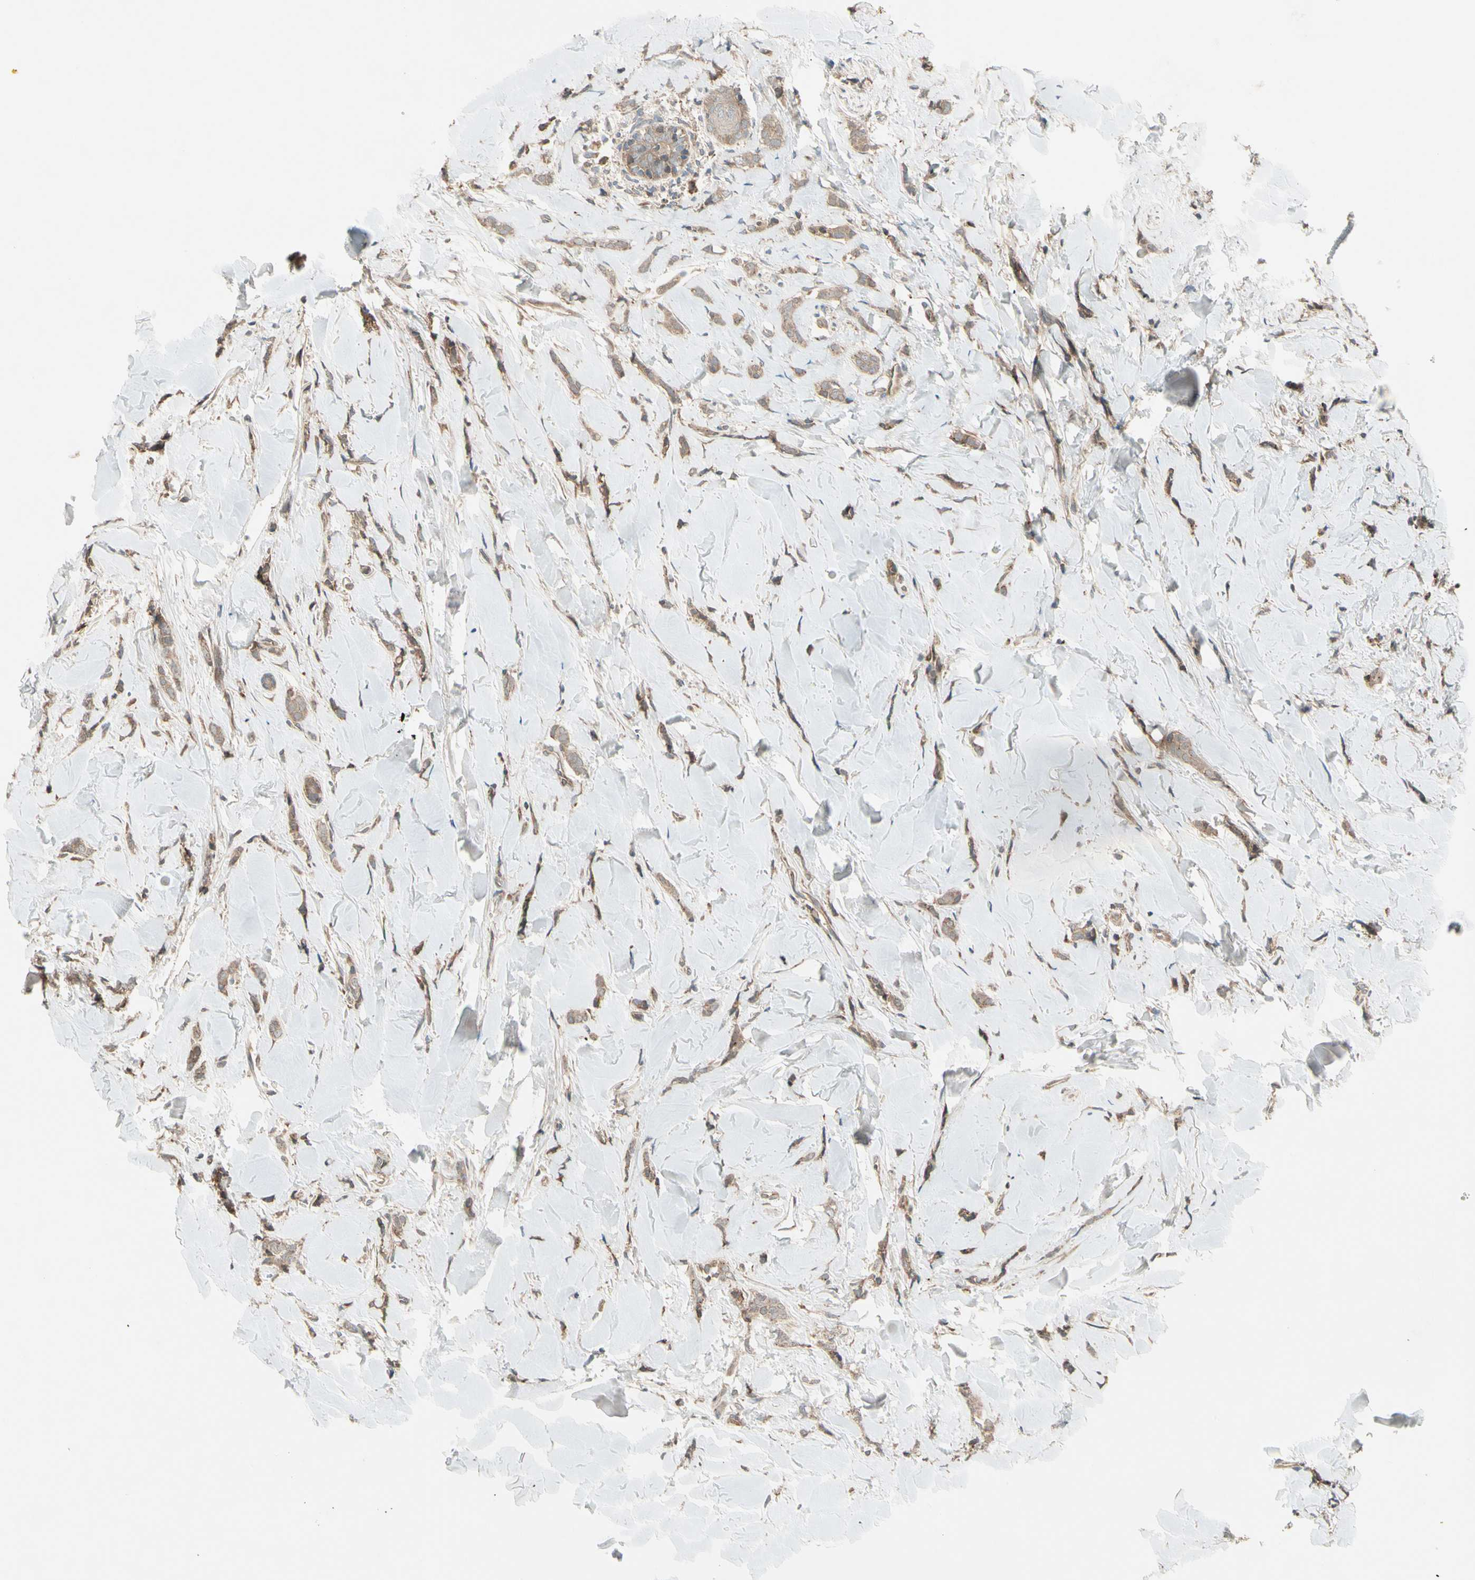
{"staining": {"intensity": "weak", "quantity": ">75%", "location": "cytoplasmic/membranous"}, "tissue": "breast cancer", "cell_type": "Tumor cells", "image_type": "cancer", "snomed": [{"axis": "morphology", "description": "Lobular carcinoma"}, {"axis": "topography", "description": "Skin"}, {"axis": "topography", "description": "Breast"}], "caption": "A high-resolution micrograph shows immunohistochemistry (IHC) staining of breast cancer, which shows weak cytoplasmic/membranous staining in approximately >75% of tumor cells.", "gene": "ACVR1C", "patient": {"sex": "female", "age": 46}}